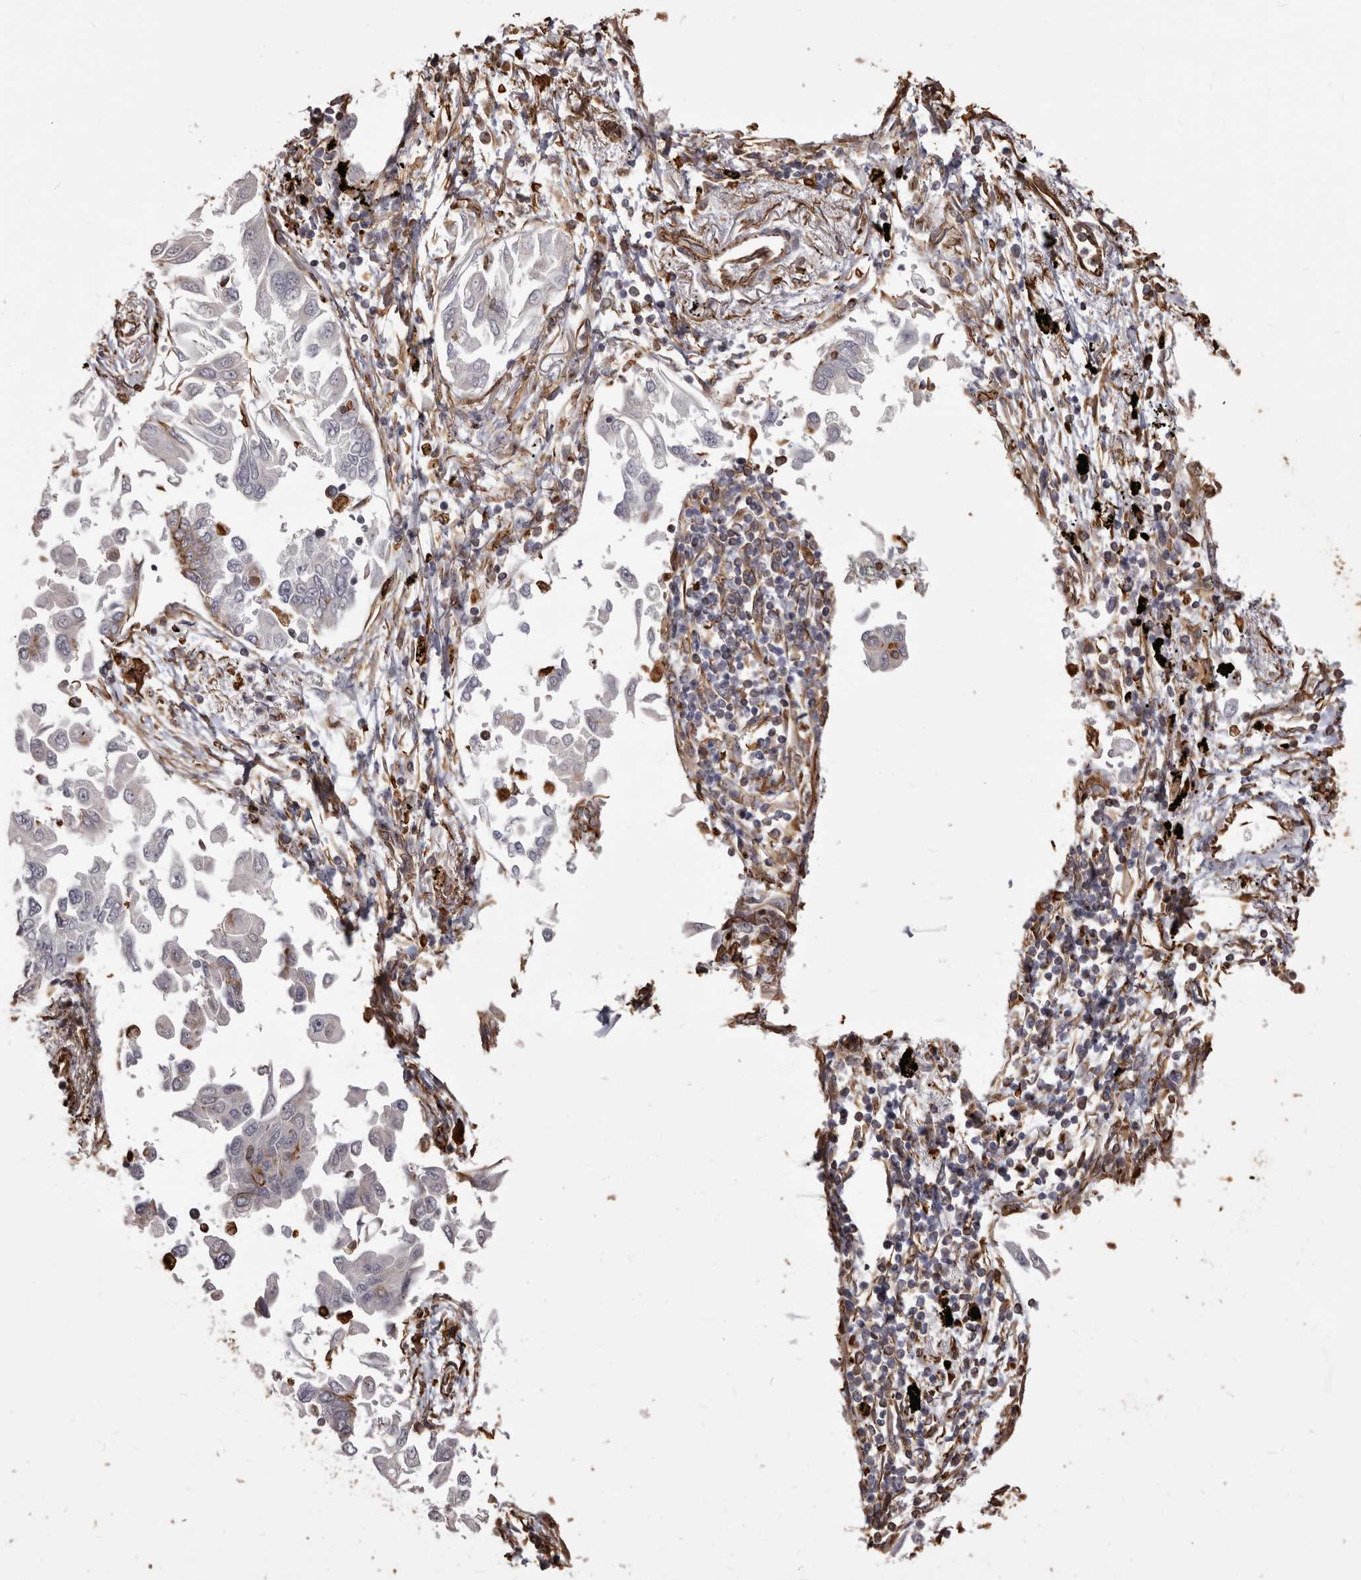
{"staining": {"intensity": "weak", "quantity": "<25%", "location": "cytoplasmic/membranous"}, "tissue": "lung cancer", "cell_type": "Tumor cells", "image_type": "cancer", "snomed": [{"axis": "morphology", "description": "Adenocarcinoma, NOS"}, {"axis": "topography", "description": "Lung"}], "caption": "Tumor cells are negative for brown protein staining in lung cancer. The staining is performed using DAB brown chromogen with nuclei counter-stained in using hematoxylin.", "gene": "MTURN", "patient": {"sex": "female", "age": 67}}